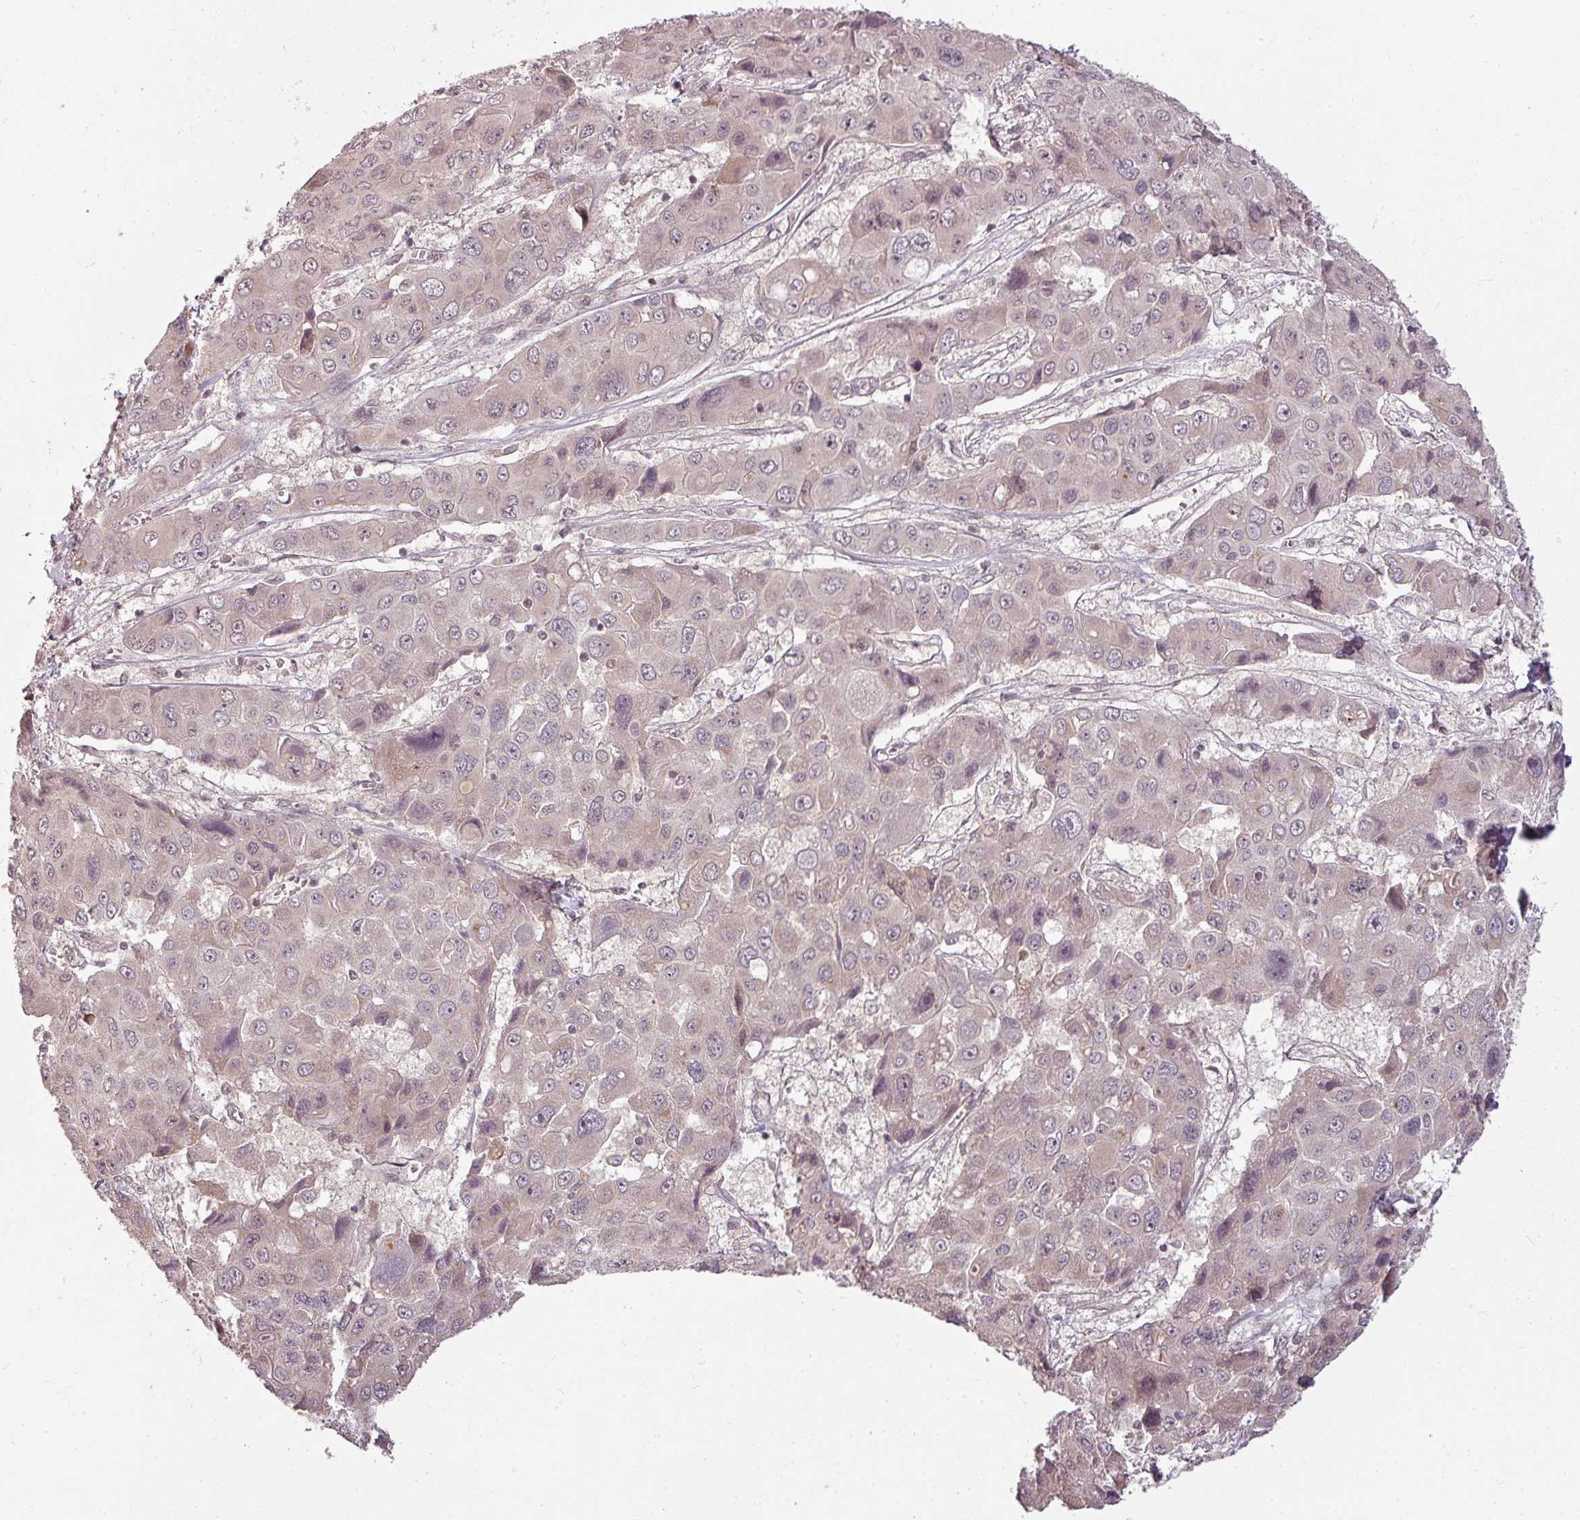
{"staining": {"intensity": "negative", "quantity": "none", "location": "none"}, "tissue": "liver cancer", "cell_type": "Tumor cells", "image_type": "cancer", "snomed": [{"axis": "morphology", "description": "Cholangiocarcinoma"}, {"axis": "topography", "description": "Liver"}], "caption": "This image is of liver cancer (cholangiocarcinoma) stained with immunohistochemistry (IHC) to label a protein in brown with the nuclei are counter-stained blue. There is no expression in tumor cells.", "gene": "CLIC1", "patient": {"sex": "male", "age": 67}}